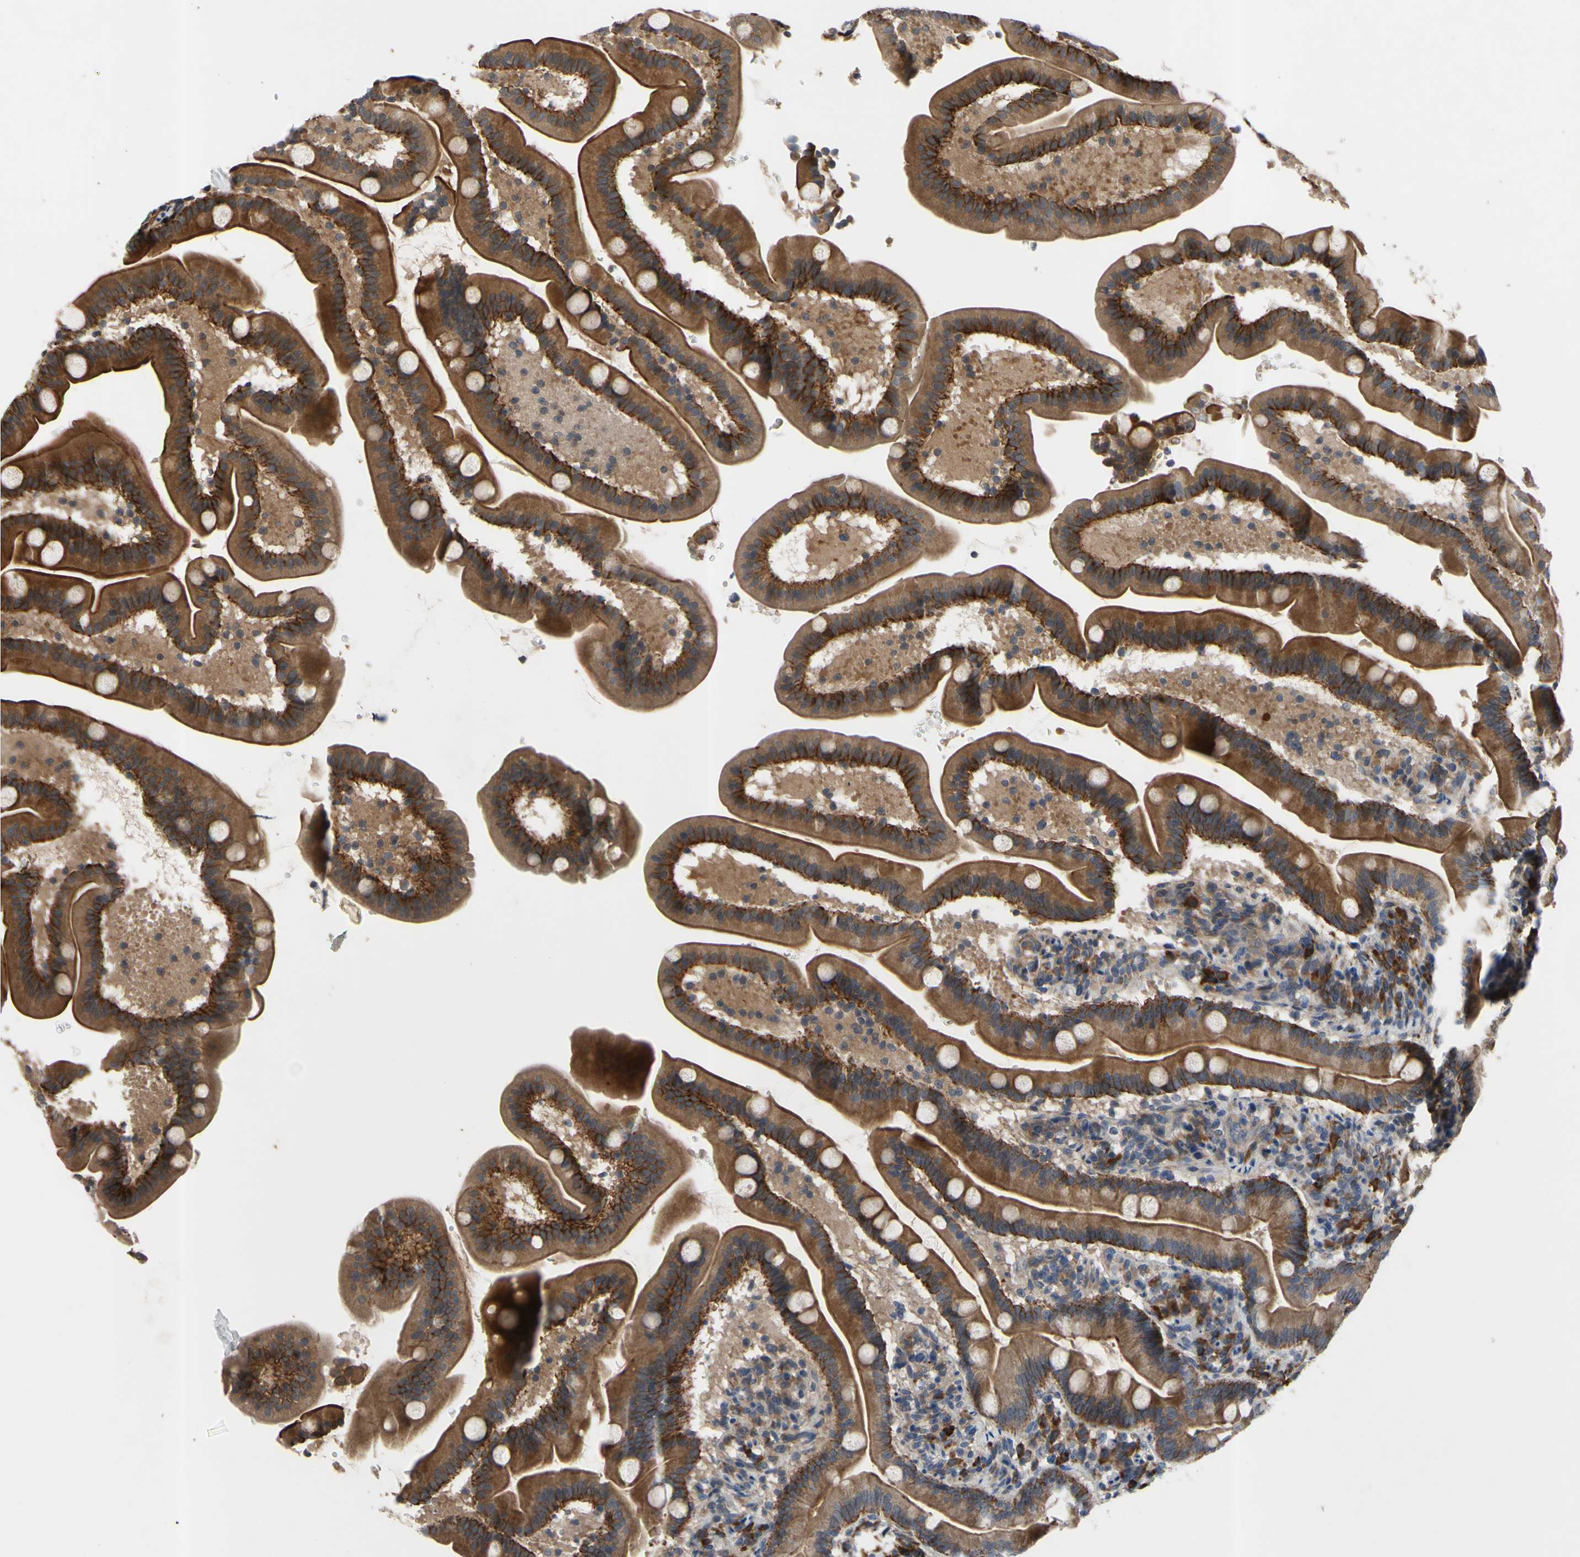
{"staining": {"intensity": "strong", "quantity": ">75%", "location": "cytoplasmic/membranous"}, "tissue": "duodenum", "cell_type": "Glandular cells", "image_type": "normal", "snomed": [{"axis": "morphology", "description": "Normal tissue, NOS"}, {"axis": "topography", "description": "Duodenum"}], "caption": "Brown immunohistochemical staining in benign duodenum demonstrates strong cytoplasmic/membranous expression in approximately >75% of glandular cells.", "gene": "XIAP", "patient": {"sex": "male", "age": 54}}